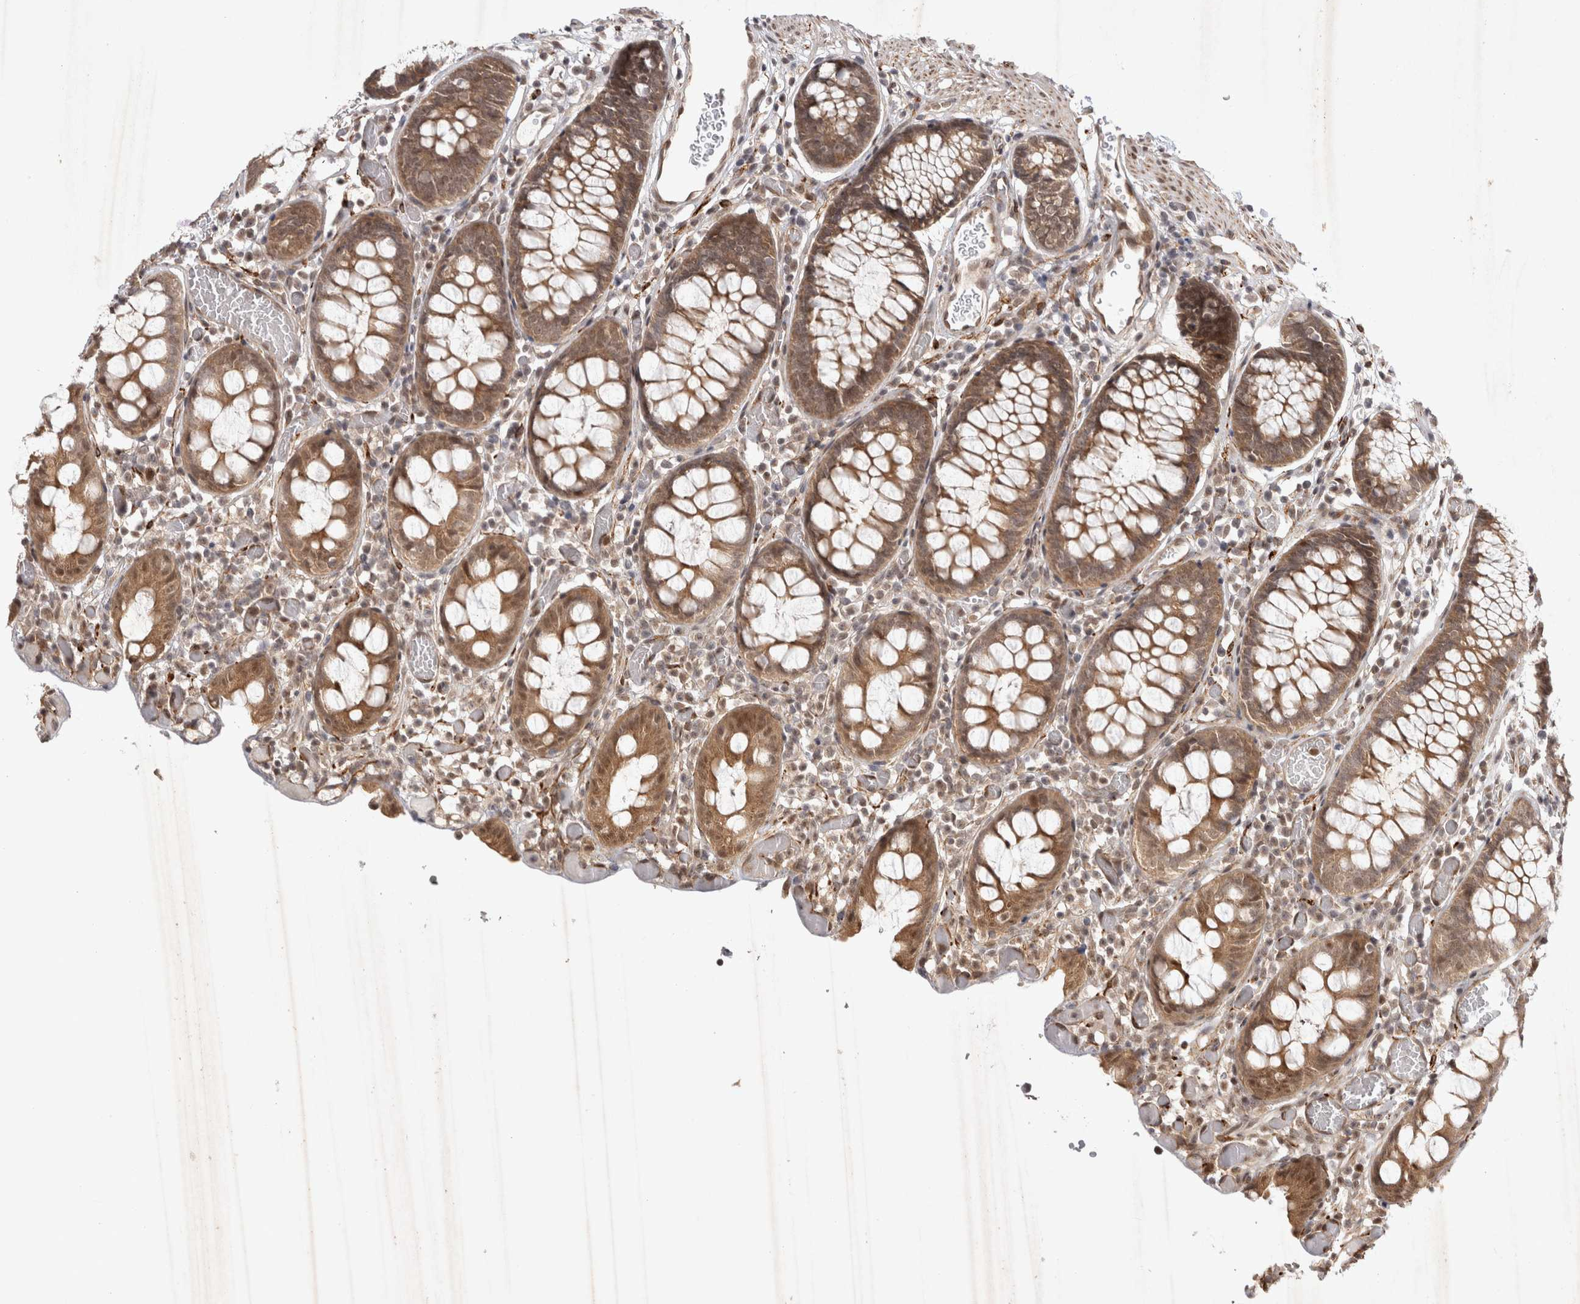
{"staining": {"intensity": "moderate", "quantity": ">75%", "location": "cytoplasmic/membranous"}, "tissue": "colon", "cell_type": "Endothelial cells", "image_type": "normal", "snomed": [{"axis": "morphology", "description": "Normal tissue, NOS"}, {"axis": "topography", "description": "Colon"}], "caption": "Immunohistochemical staining of normal human colon shows >75% levels of moderate cytoplasmic/membranous protein expression in approximately >75% of endothelial cells. (DAB = brown stain, brightfield microscopy at high magnification).", "gene": "ZNF318", "patient": {"sex": "male", "age": 14}}